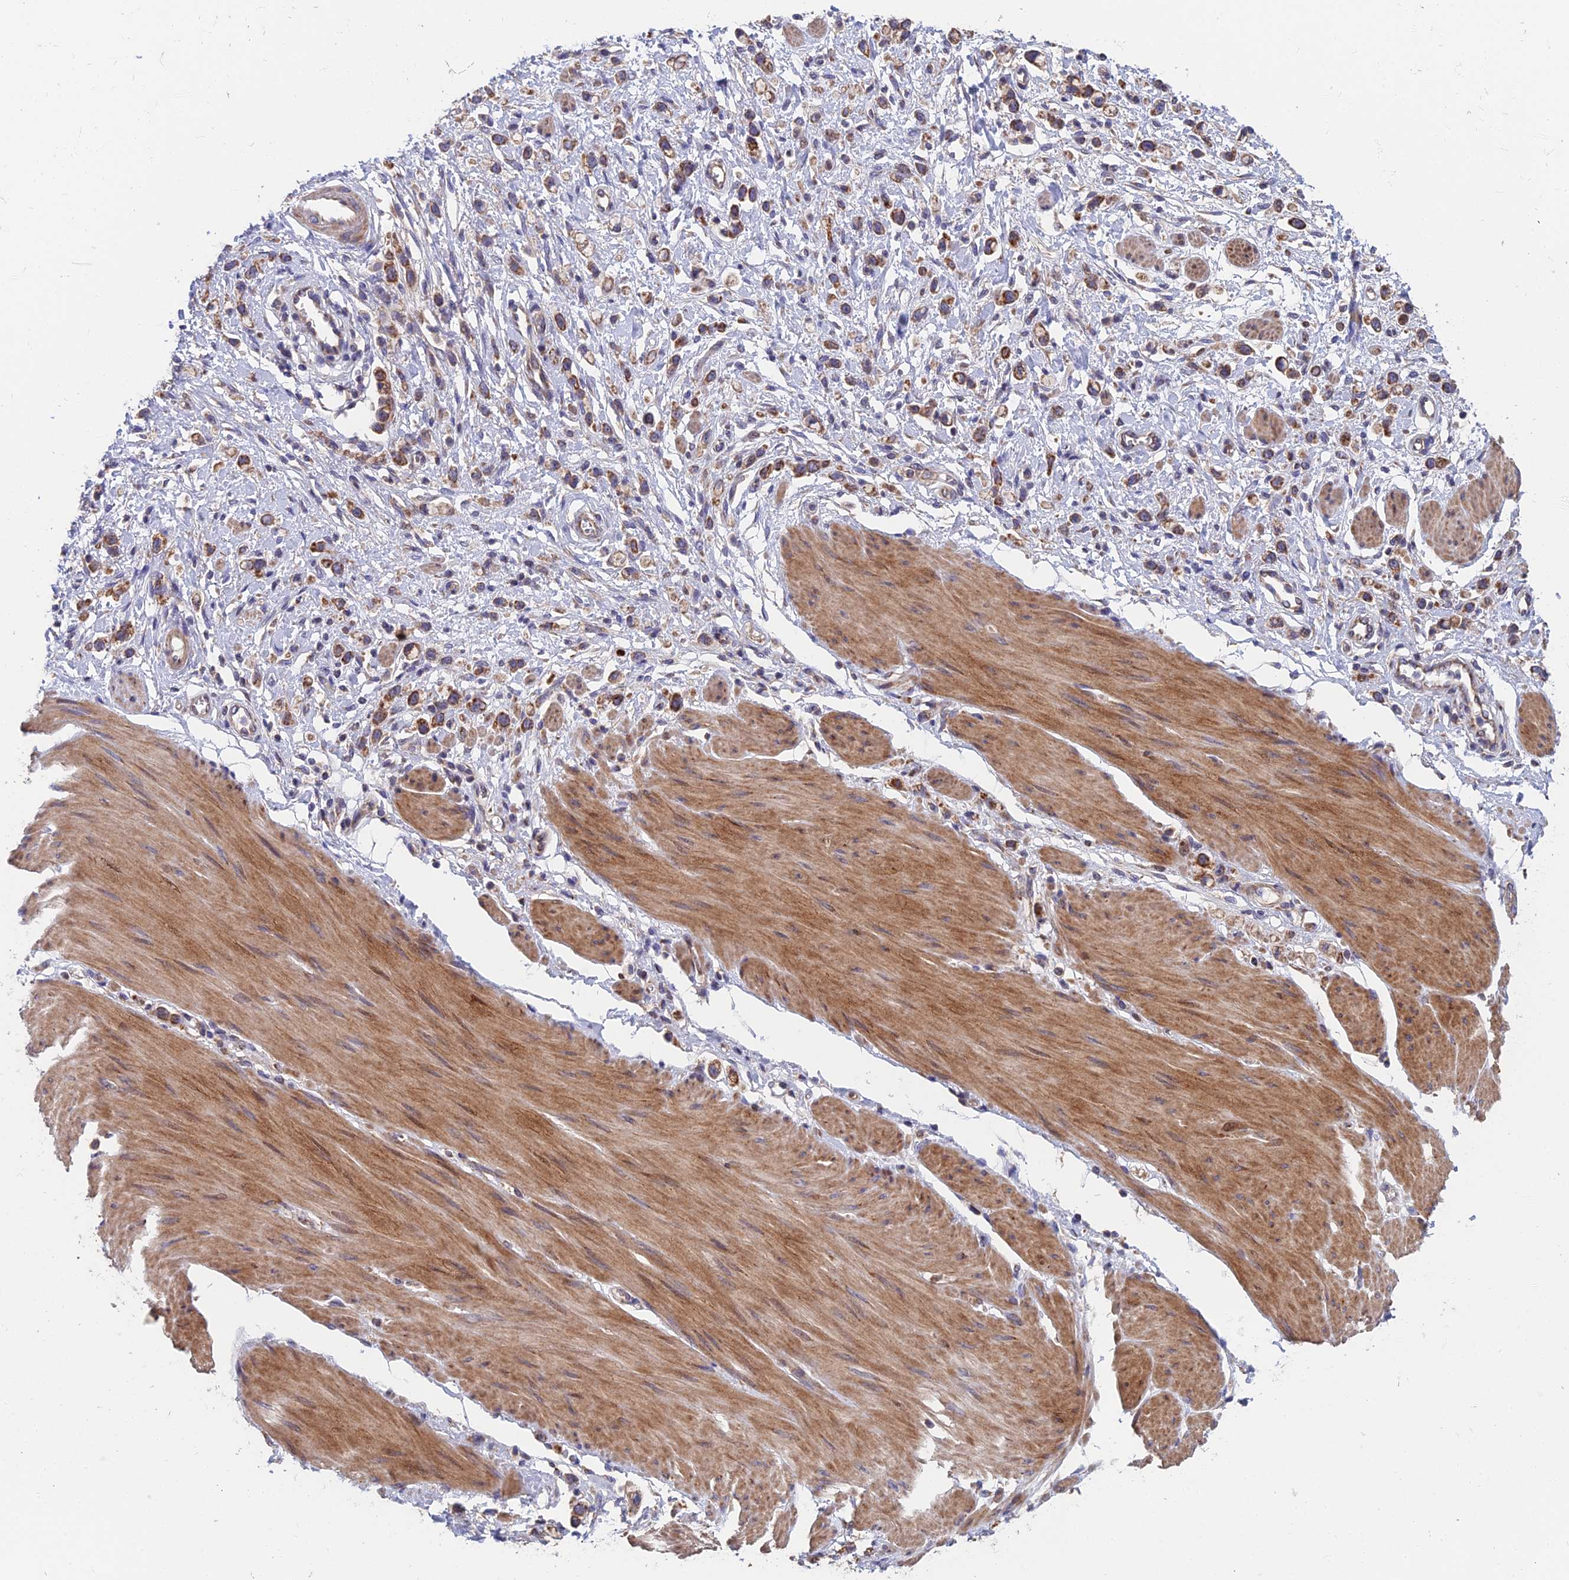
{"staining": {"intensity": "moderate", "quantity": ">75%", "location": "cytoplasmic/membranous"}, "tissue": "stomach cancer", "cell_type": "Tumor cells", "image_type": "cancer", "snomed": [{"axis": "morphology", "description": "Adenocarcinoma, NOS"}, {"axis": "topography", "description": "Stomach"}], "caption": "DAB immunohistochemical staining of stomach cancer (adenocarcinoma) demonstrates moderate cytoplasmic/membranous protein expression in approximately >75% of tumor cells.", "gene": "ECSIT", "patient": {"sex": "female", "age": 65}}